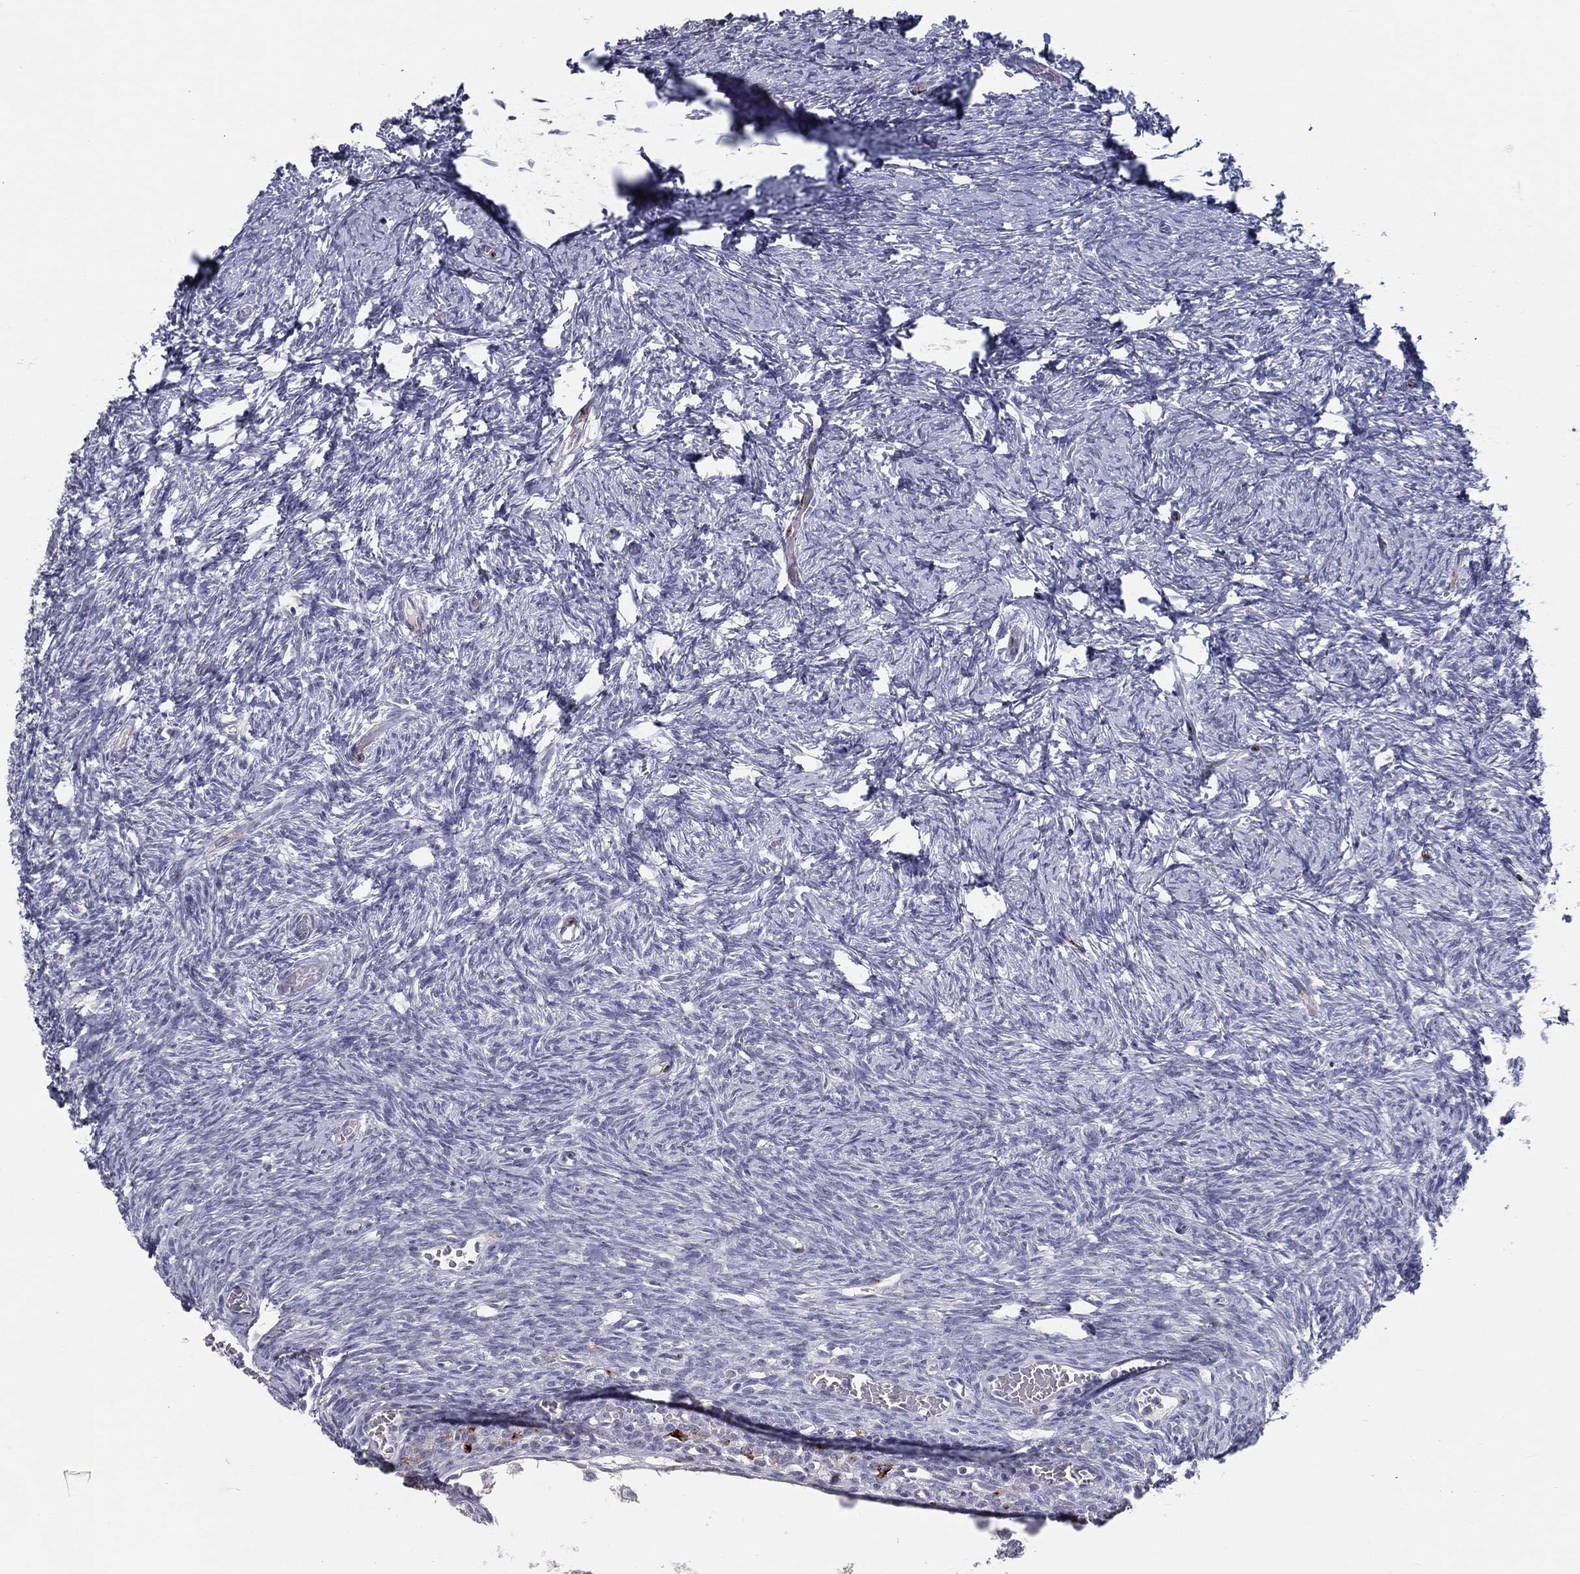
{"staining": {"intensity": "negative", "quantity": "none", "location": "none"}, "tissue": "ovary", "cell_type": "Follicle cells", "image_type": "normal", "snomed": [{"axis": "morphology", "description": "Normal tissue, NOS"}, {"axis": "topography", "description": "Ovary"}], "caption": "Micrograph shows no protein expression in follicle cells of unremarkable ovary.", "gene": "ACE2", "patient": {"sex": "female", "age": 39}}